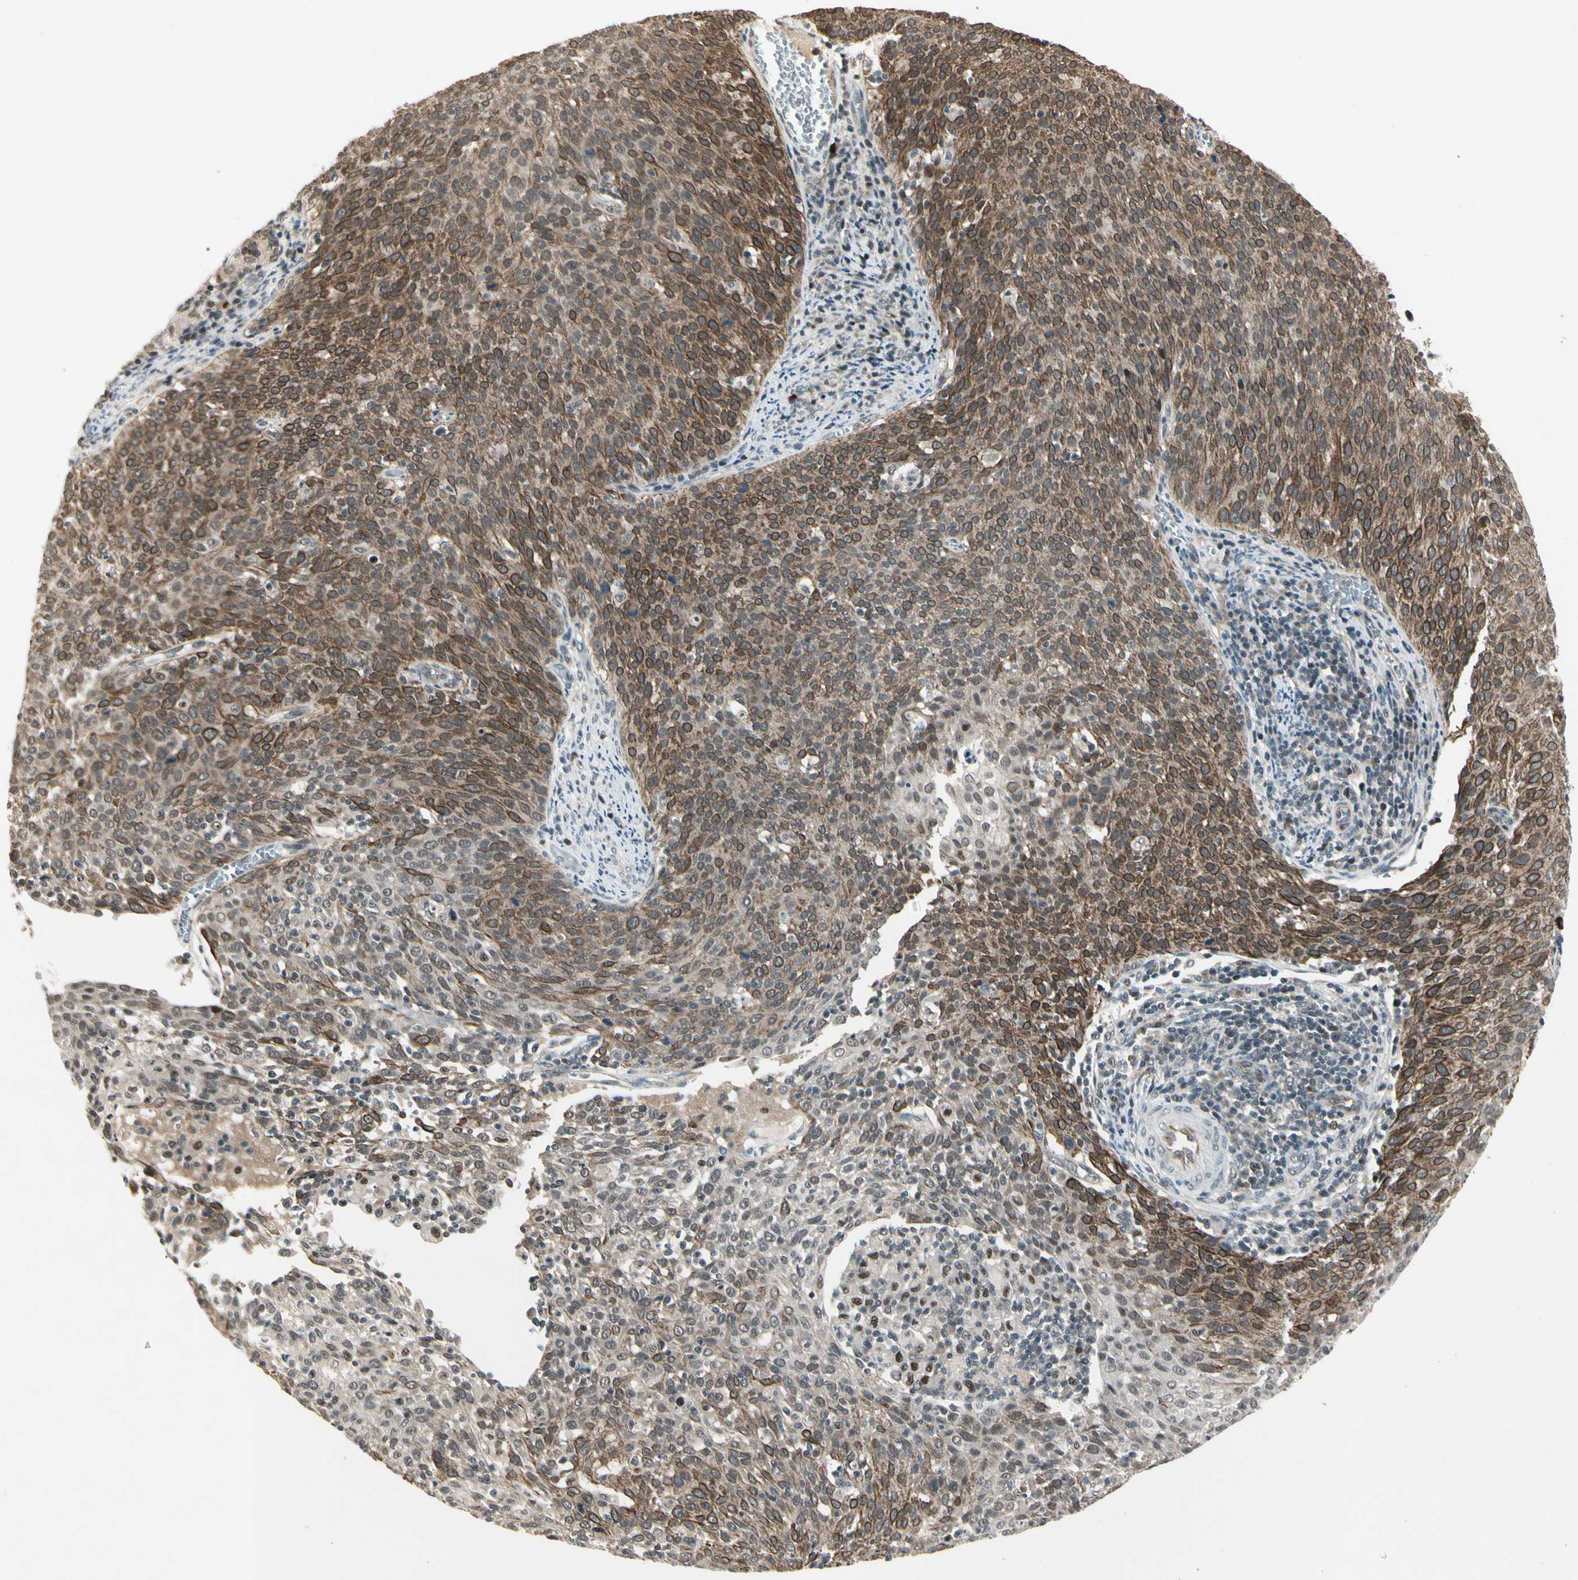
{"staining": {"intensity": "moderate", "quantity": "25%-75%", "location": "cytoplasmic/membranous"}, "tissue": "cervical cancer", "cell_type": "Tumor cells", "image_type": "cancer", "snomed": [{"axis": "morphology", "description": "Squamous cell carcinoma, NOS"}, {"axis": "topography", "description": "Cervix"}], "caption": "DAB (3,3'-diaminobenzidine) immunohistochemical staining of human cervical cancer (squamous cell carcinoma) exhibits moderate cytoplasmic/membranous protein positivity in approximately 25%-75% of tumor cells.", "gene": "CDK11A", "patient": {"sex": "female", "age": 38}}